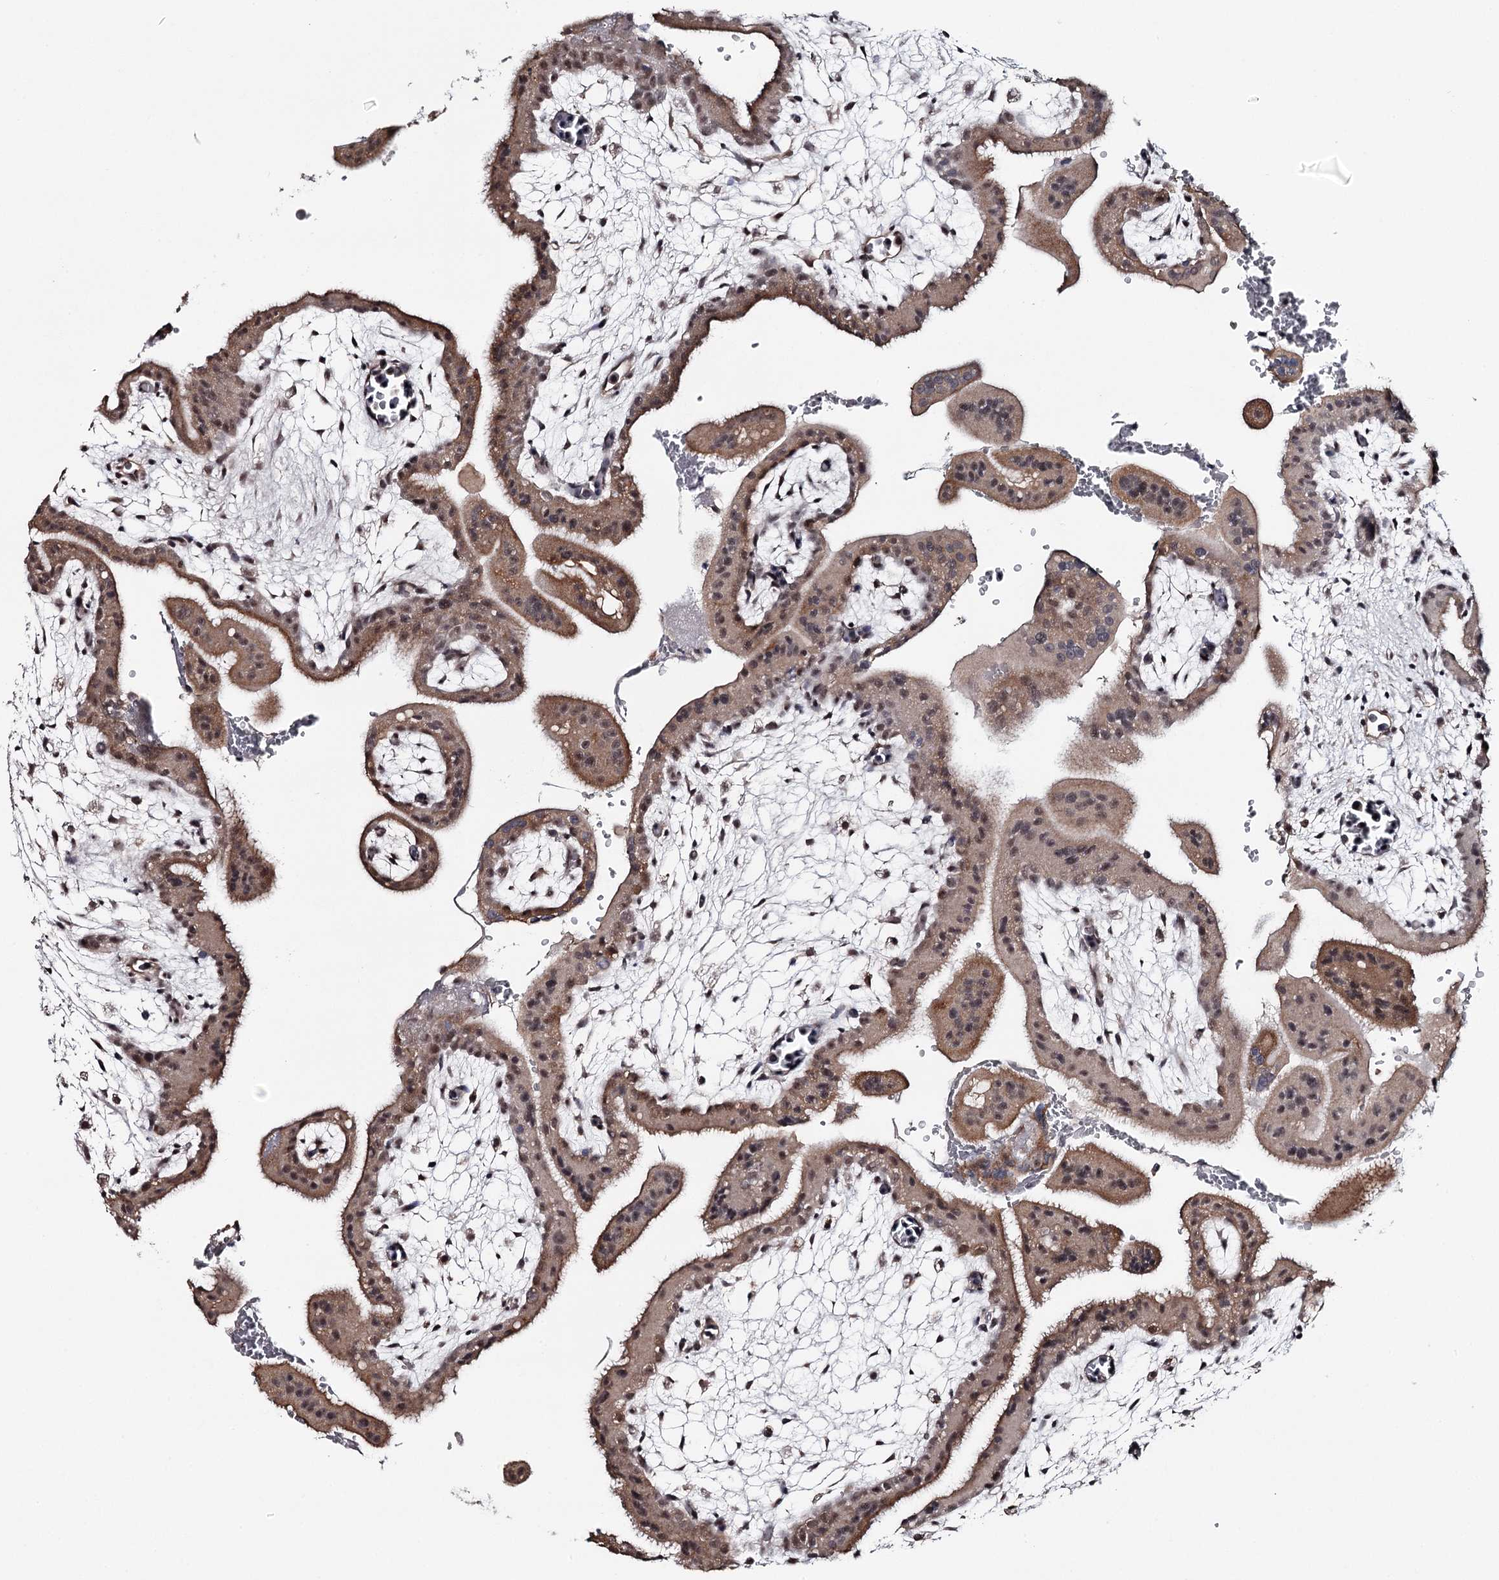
{"staining": {"intensity": "moderate", "quantity": ">75%", "location": "nuclear"}, "tissue": "placenta", "cell_type": "Decidual cells", "image_type": "normal", "snomed": [{"axis": "morphology", "description": "Normal tissue, NOS"}, {"axis": "topography", "description": "Placenta"}], "caption": "IHC (DAB (3,3'-diaminobenzidine)) staining of normal human placenta reveals moderate nuclear protein positivity in approximately >75% of decidual cells. The protein of interest is shown in brown color, while the nuclei are stained blue.", "gene": "GTSF1", "patient": {"sex": "female", "age": 35}}